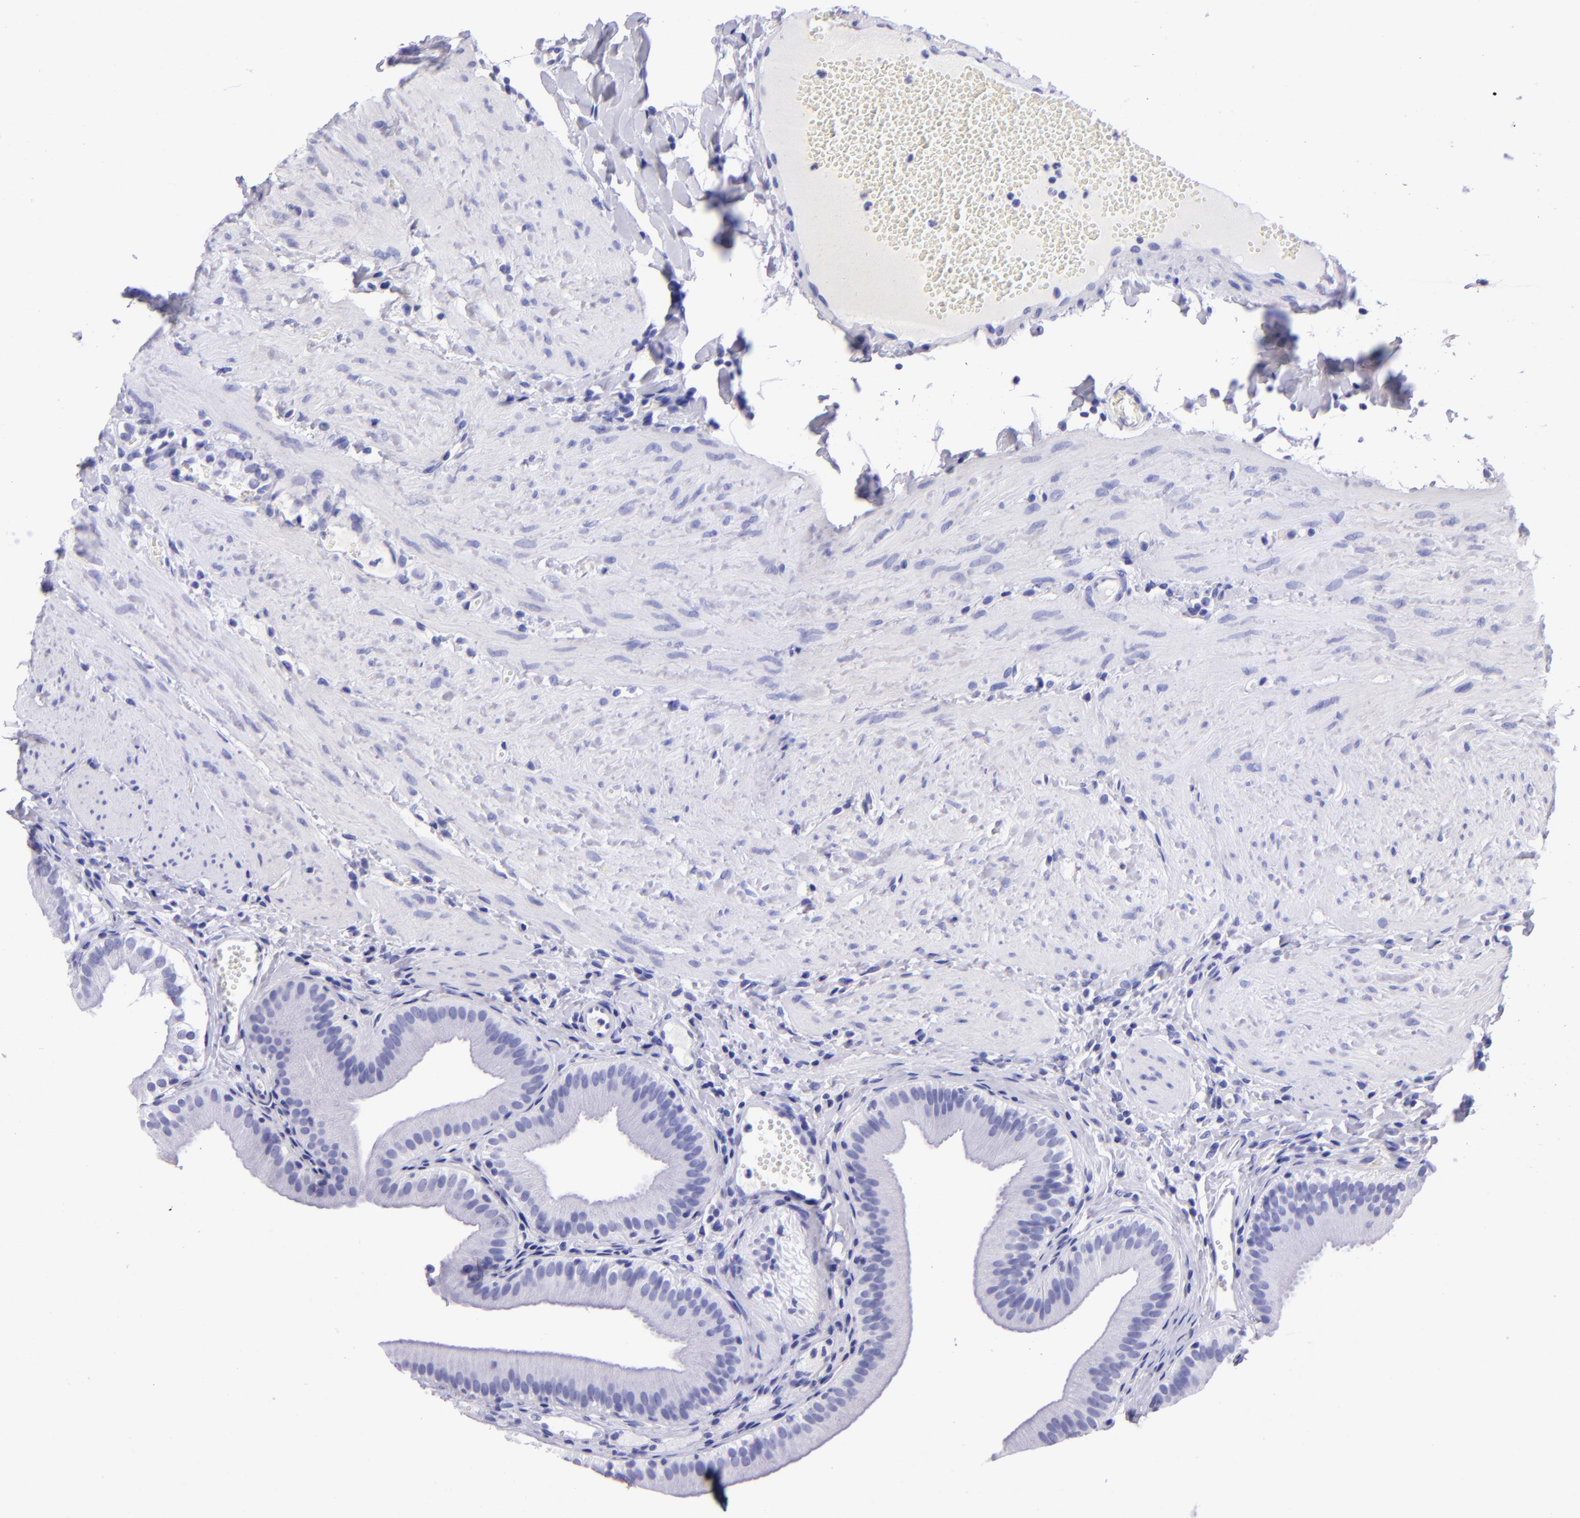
{"staining": {"intensity": "negative", "quantity": "none", "location": "none"}, "tissue": "gallbladder", "cell_type": "Glandular cells", "image_type": "normal", "snomed": [{"axis": "morphology", "description": "Normal tissue, NOS"}, {"axis": "topography", "description": "Gallbladder"}], "caption": "This is an immunohistochemistry micrograph of normal human gallbladder. There is no expression in glandular cells.", "gene": "TYRP1", "patient": {"sex": "female", "age": 24}}